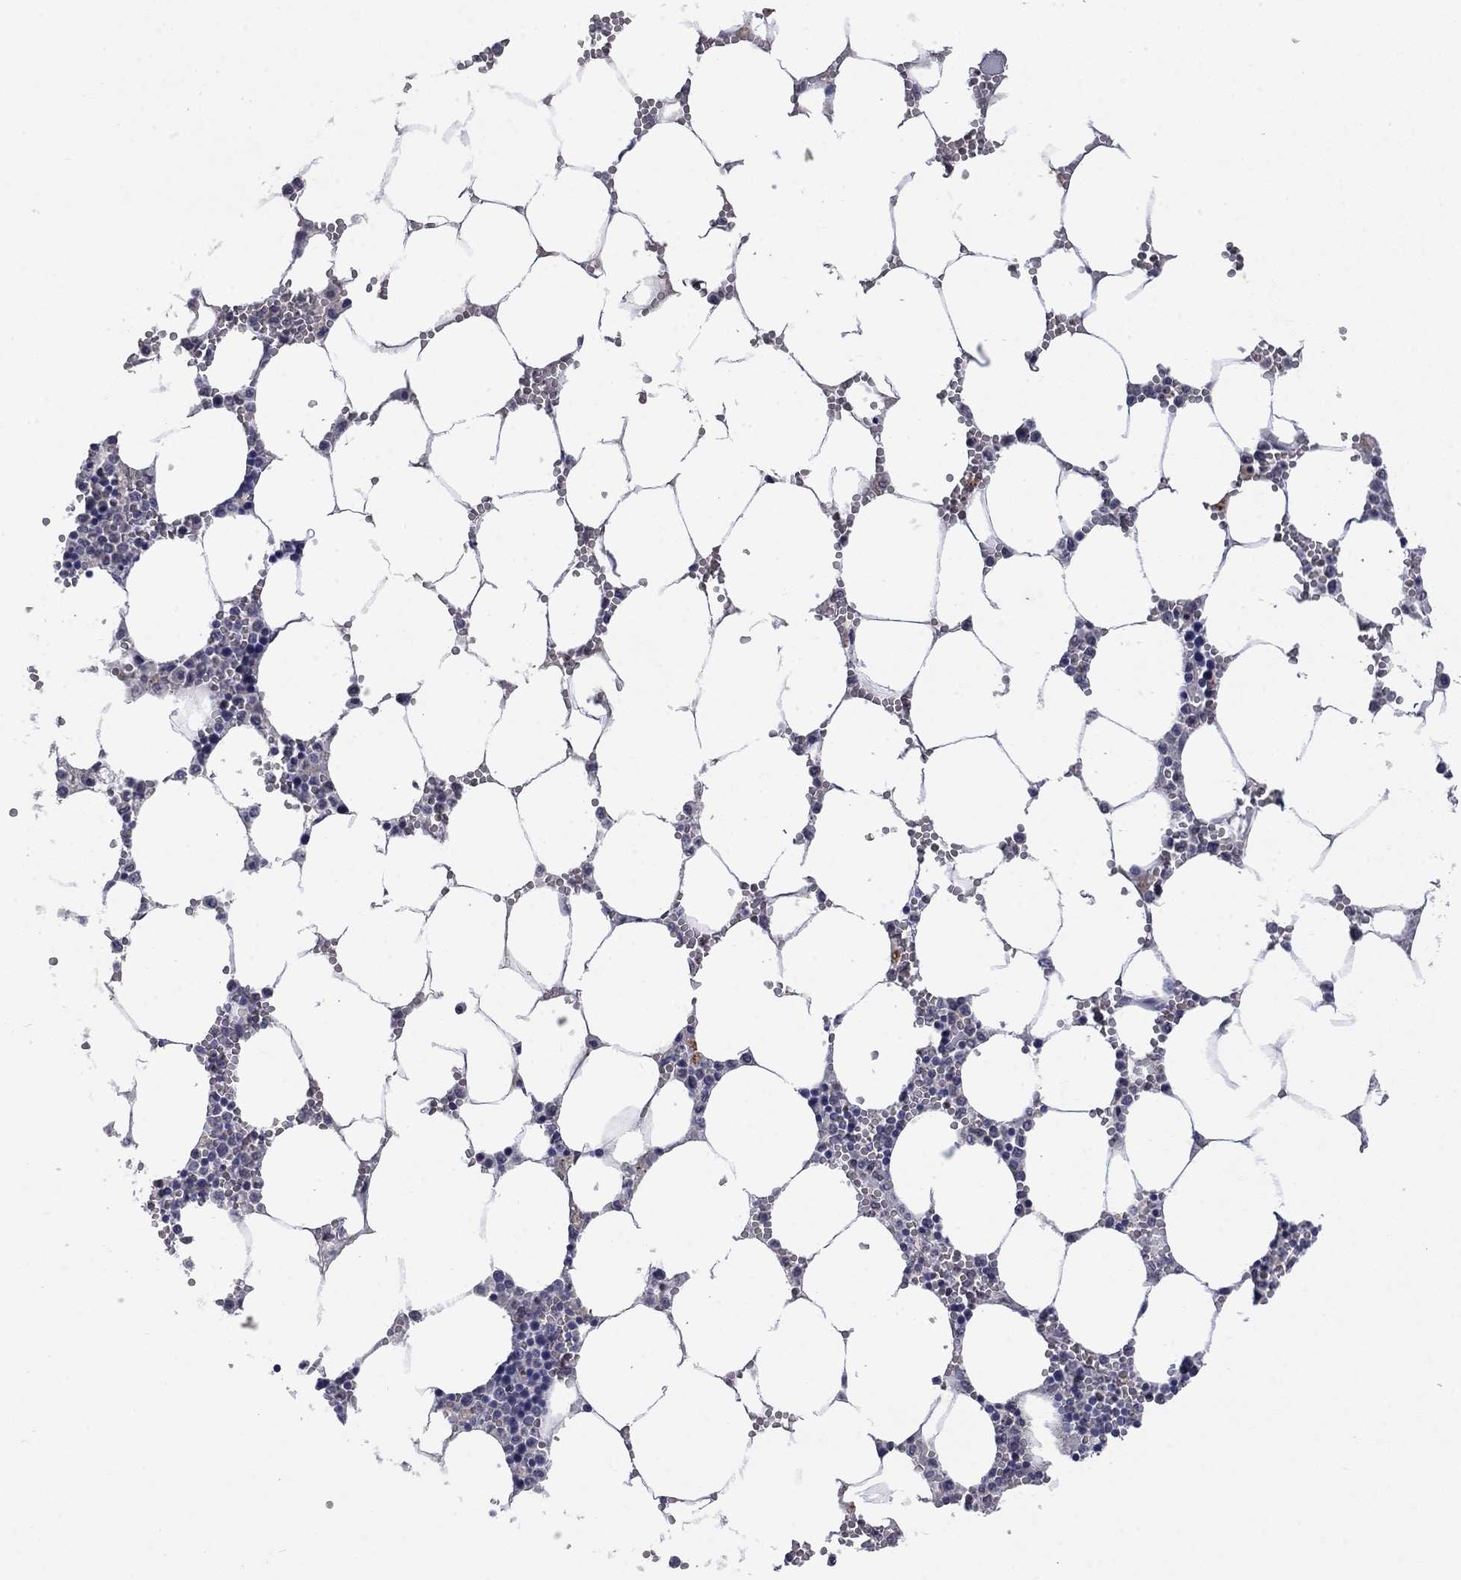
{"staining": {"intensity": "negative", "quantity": "none", "location": "none"}, "tissue": "bone marrow", "cell_type": "Hematopoietic cells", "image_type": "normal", "snomed": [{"axis": "morphology", "description": "Normal tissue, NOS"}, {"axis": "topography", "description": "Bone marrow"}], "caption": "This is a histopathology image of IHC staining of unremarkable bone marrow, which shows no staining in hematopoietic cells.", "gene": "SLC51A", "patient": {"sex": "female", "age": 64}}